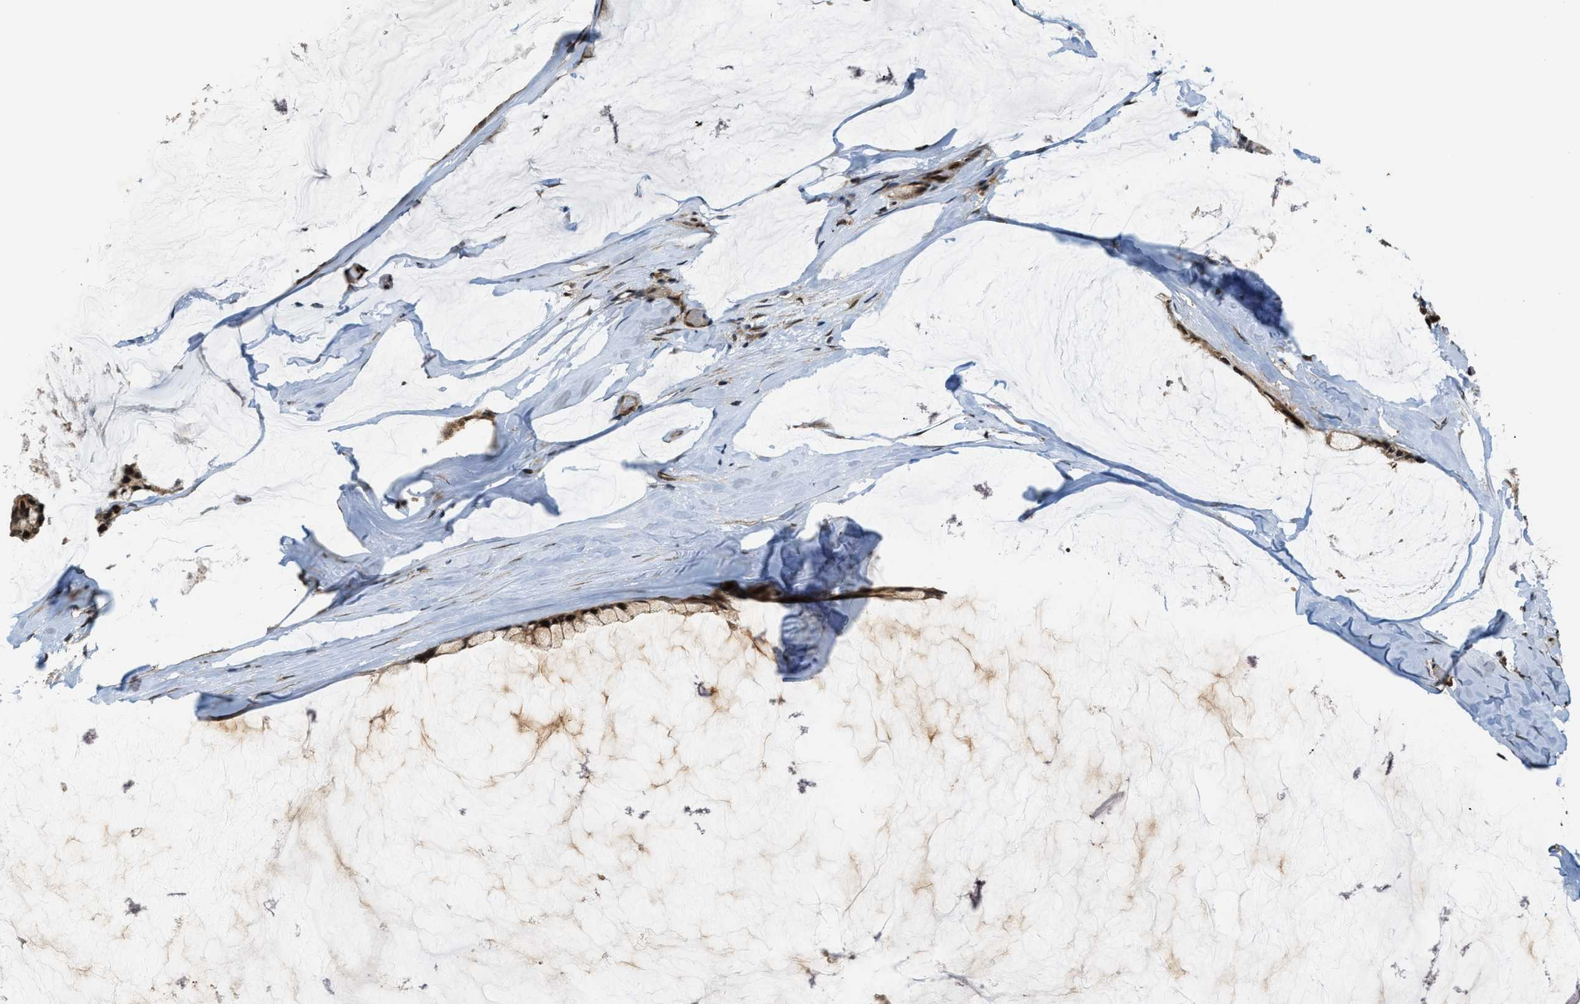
{"staining": {"intensity": "moderate", "quantity": ">75%", "location": "cytoplasmic/membranous,nuclear"}, "tissue": "ovarian cancer", "cell_type": "Tumor cells", "image_type": "cancer", "snomed": [{"axis": "morphology", "description": "Cystadenocarcinoma, mucinous, NOS"}, {"axis": "topography", "description": "Ovary"}], "caption": "Immunohistochemical staining of mucinous cystadenocarcinoma (ovarian) exhibits moderate cytoplasmic/membranous and nuclear protein positivity in about >75% of tumor cells.", "gene": "SERTAD2", "patient": {"sex": "female", "age": 39}}